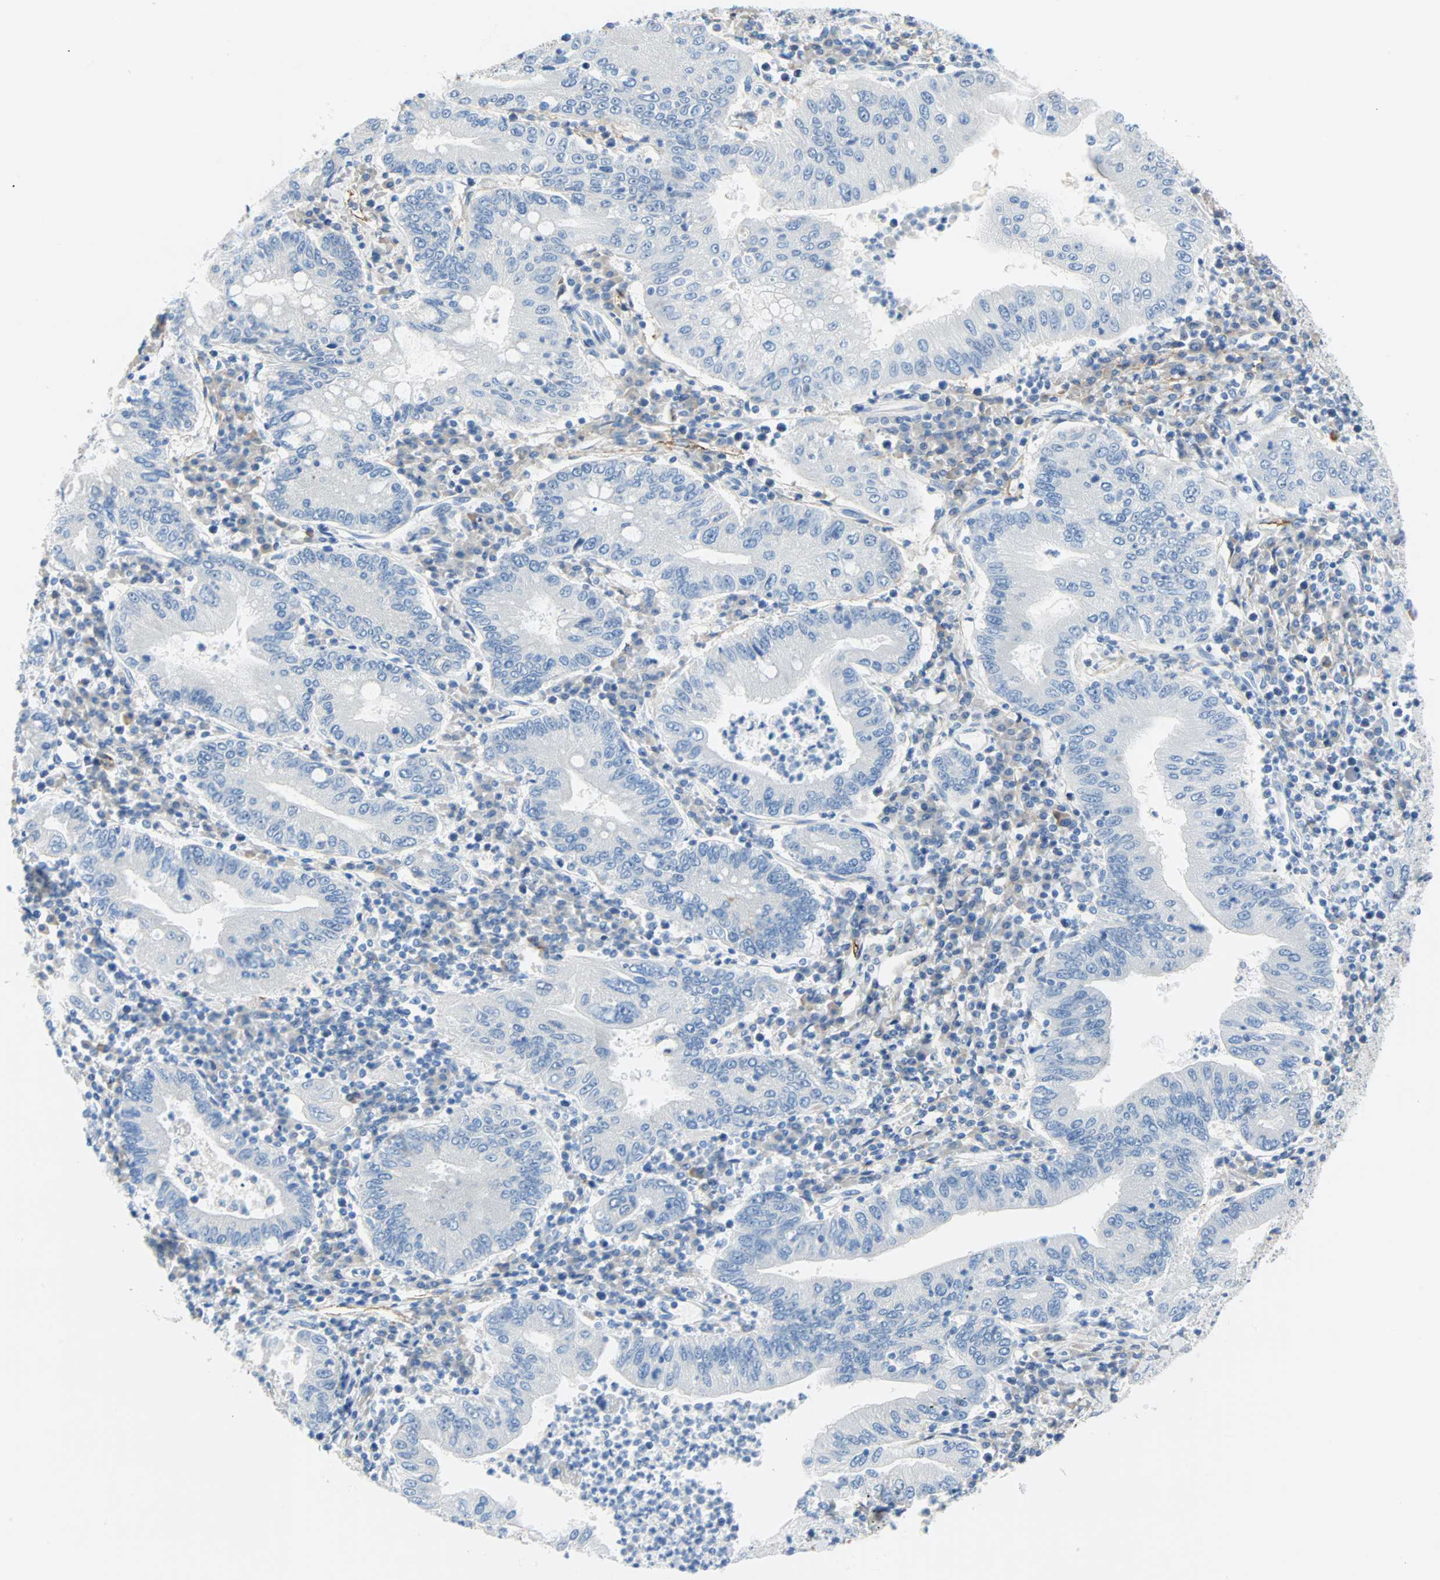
{"staining": {"intensity": "negative", "quantity": "none", "location": "none"}, "tissue": "stomach cancer", "cell_type": "Tumor cells", "image_type": "cancer", "snomed": [{"axis": "morphology", "description": "Normal tissue, NOS"}, {"axis": "morphology", "description": "Adenocarcinoma, NOS"}, {"axis": "topography", "description": "Esophagus"}, {"axis": "topography", "description": "Stomach, upper"}, {"axis": "topography", "description": "Peripheral nerve tissue"}], "caption": "Human stomach cancer (adenocarcinoma) stained for a protein using IHC demonstrates no expression in tumor cells.", "gene": "PDPN", "patient": {"sex": "male", "age": 62}}